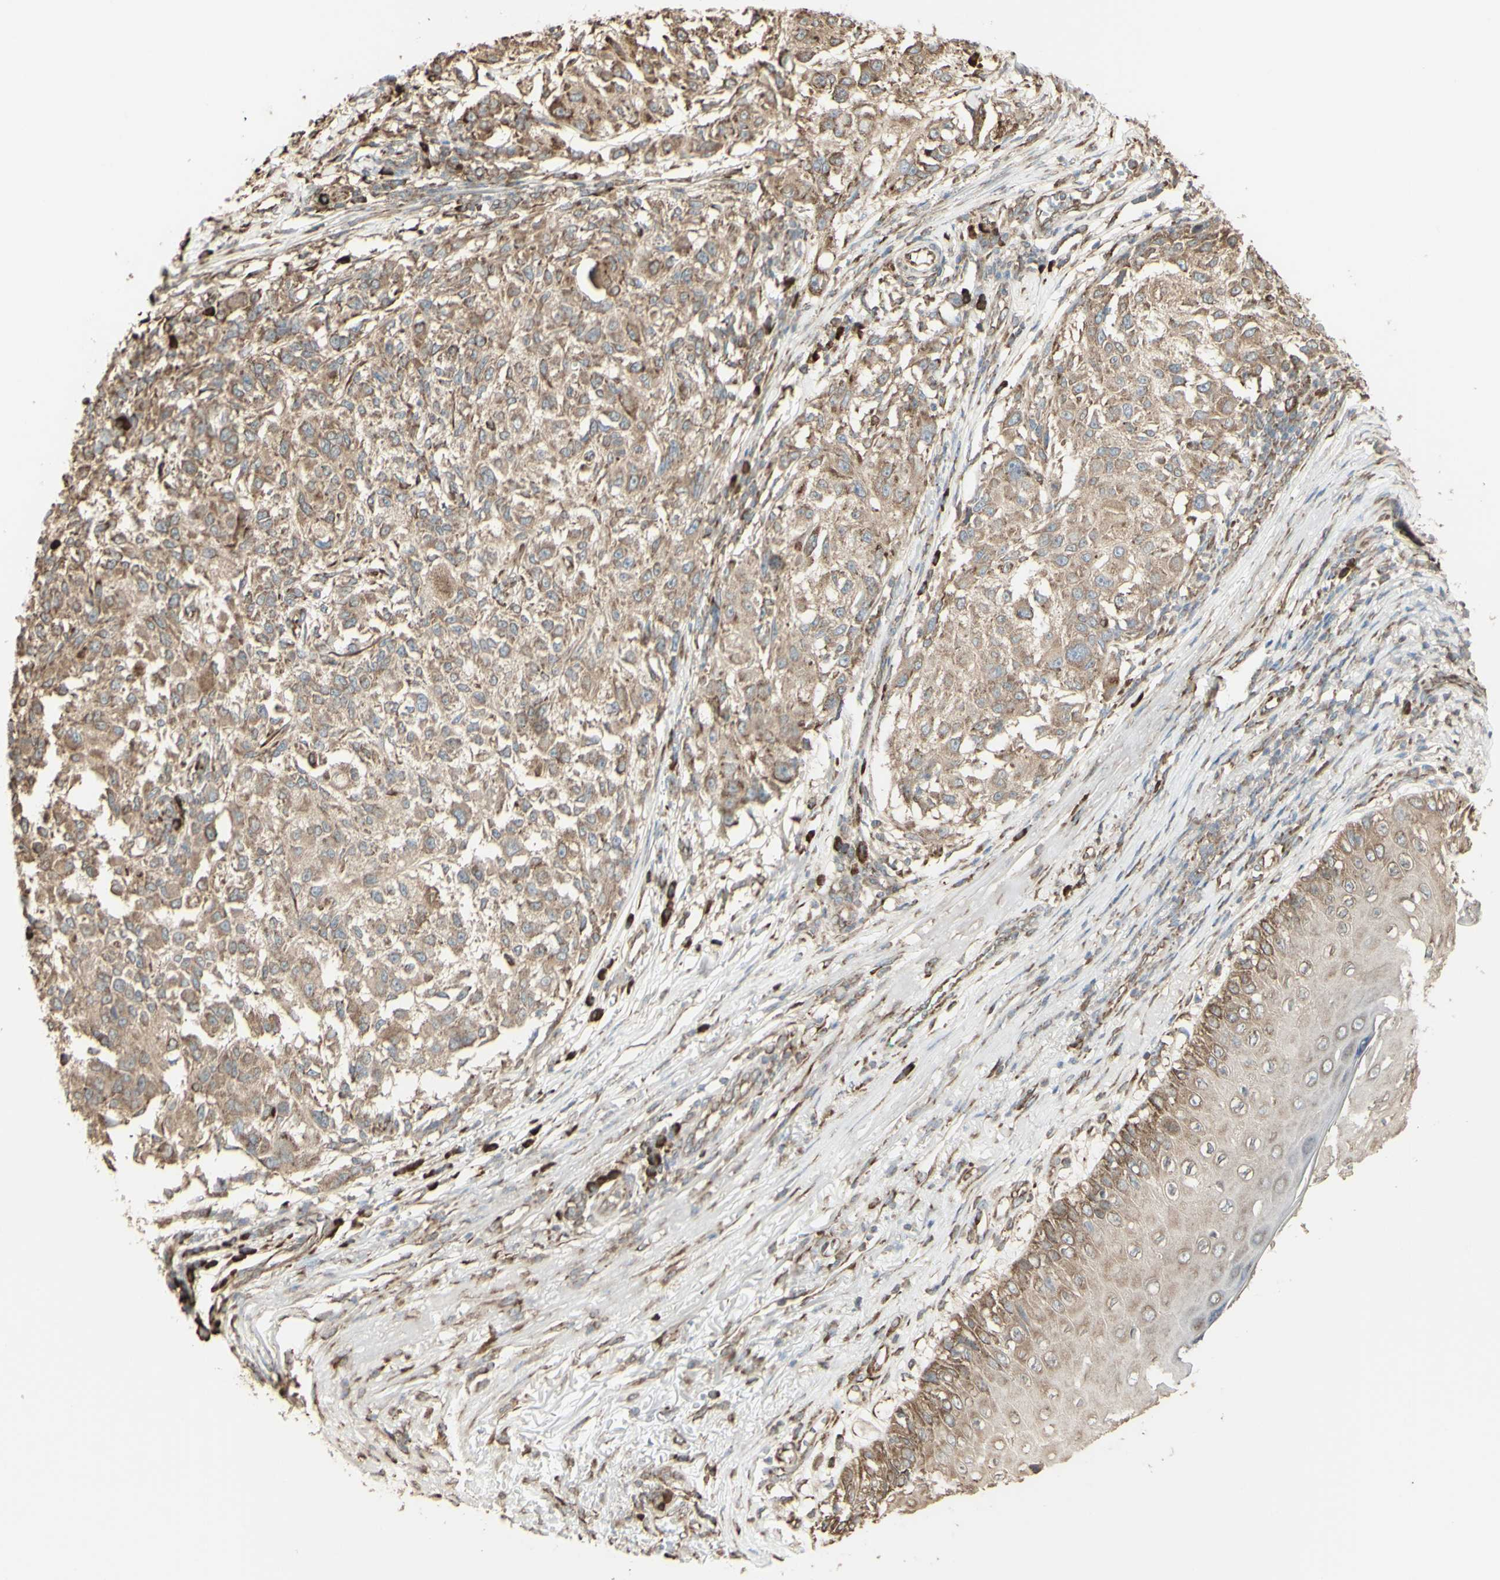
{"staining": {"intensity": "moderate", "quantity": ">75%", "location": "cytoplasmic/membranous"}, "tissue": "melanoma", "cell_type": "Tumor cells", "image_type": "cancer", "snomed": [{"axis": "morphology", "description": "Necrosis, NOS"}, {"axis": "morphology", "description": "Malignant melanoma, NOS"}, {"axis": "topography", "description": "Skin"}], "caption": "Melanoma stained with DAB immunohistochemistry exhibits medium levels of moderate cytoplasmic/membranous expression in about >75% of tumor cells. (Stains: DAB in brown, nuclei in blue, Microscopy: brightfield microscopy at high magnification).", "gene": "EEF1B2", "patient": {"sex": "female", "age": 87}}